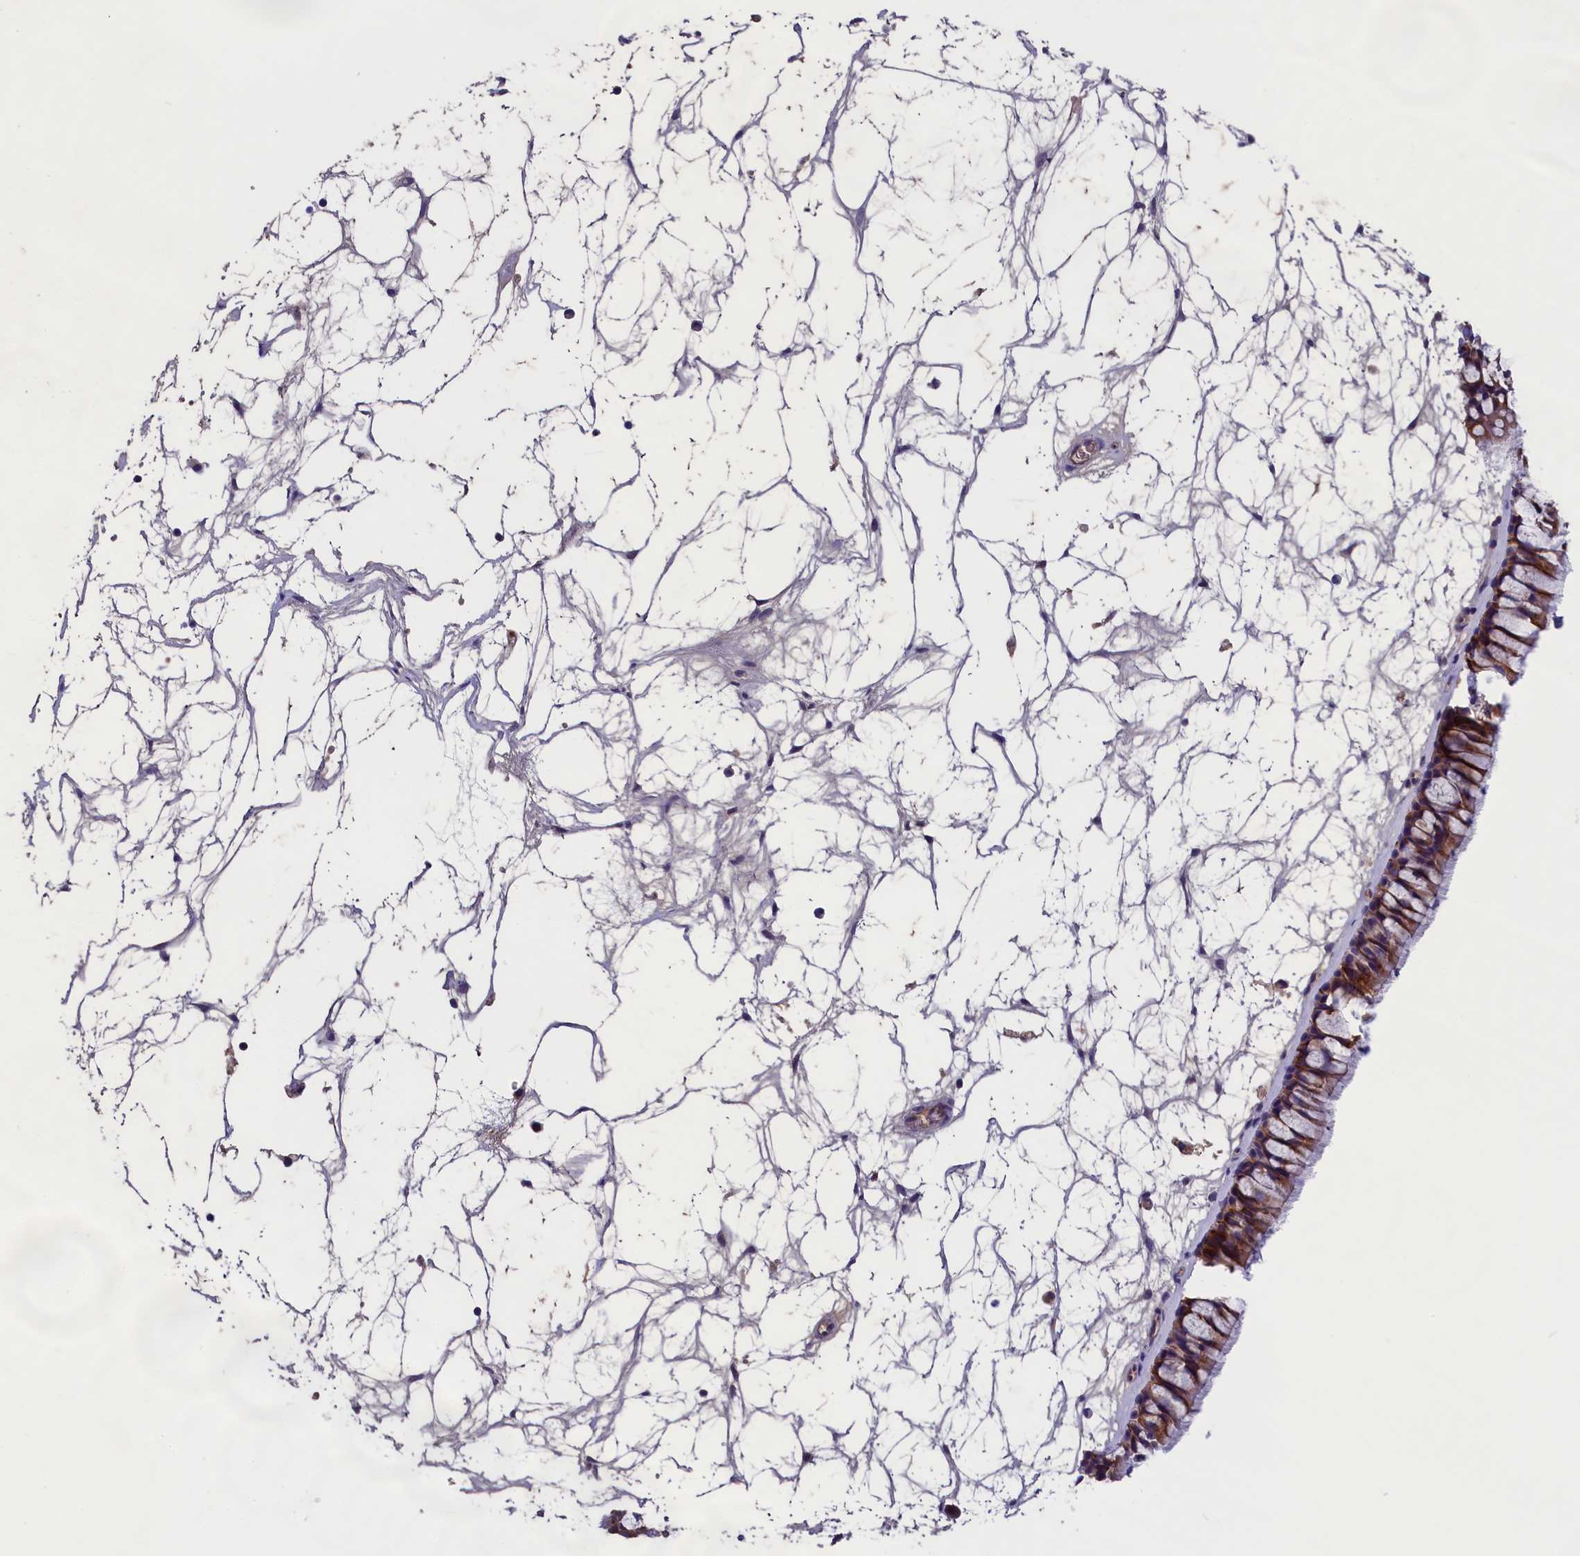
{"staining": {"intensity": "moderate", "quantity": ">75%", "location": "cytoplasmic/membranous"}, "tissue": "nasopharynx", "cell_type": "Respiratory epithelial cells", "image_type": "normal", "snomed": [{"axis": "morphology", "description": "Normal tissue, NOS"}, {"axis": "topography", "description": "Nasopharynx"}], "caption": "Benign nasopharynx was stained to show a protein in brown. There is medium levels of moderate cytoplasmic/membranous staining in about >75% of respiratory epithelial cells.", "gene": "ABCC8", "patient": {"sex": "male", "age": 64}}